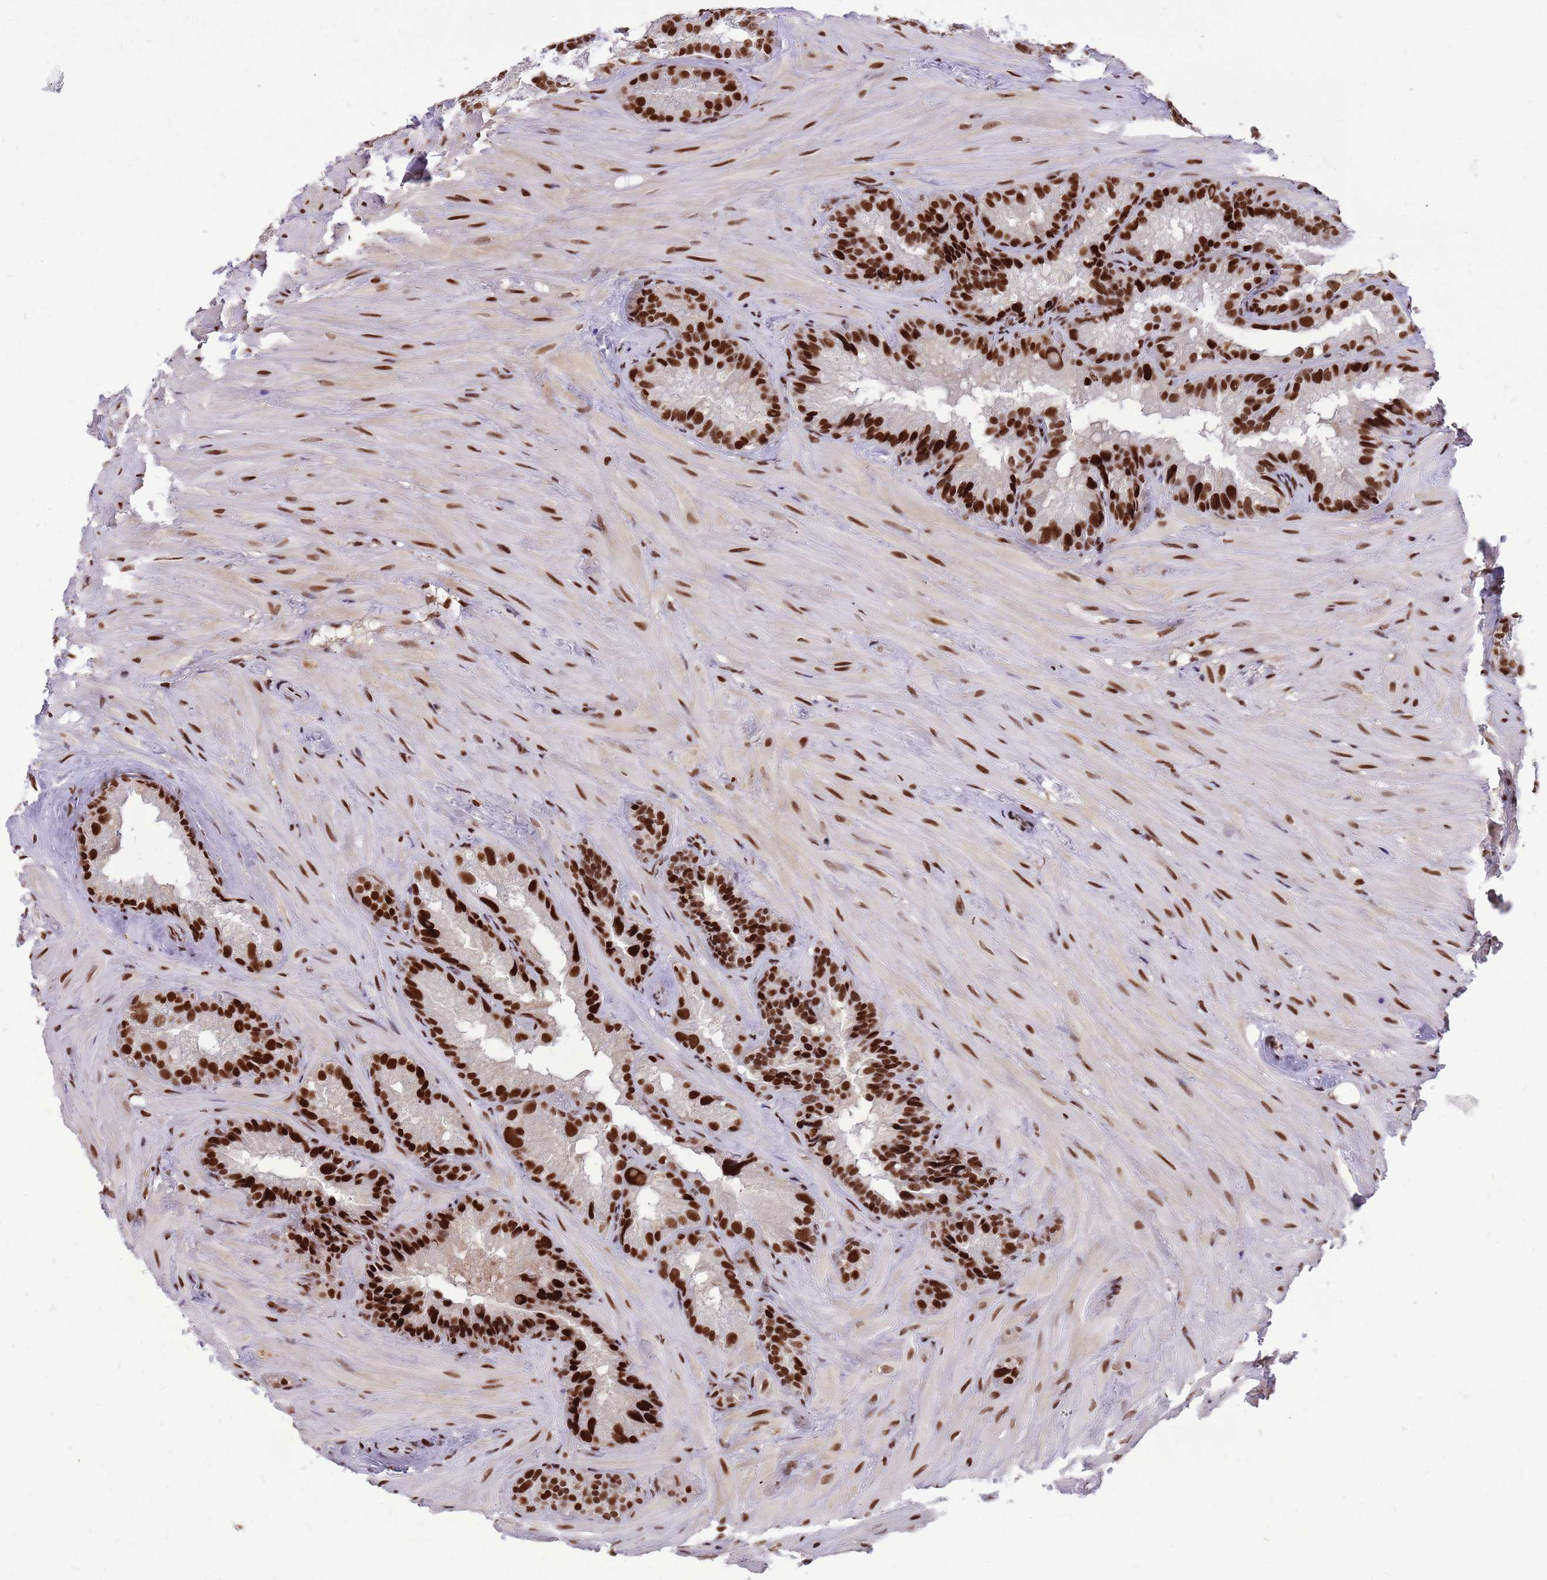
{"staining": {"intensity": "strong", "quantity": ">75%", "location": "nuclear"}, "tissue": "seminal vesicle", "cell_type": "Glandular cells", "image_type": "normal", "snomed": [{"axis": "morphology", "description": "Normal tissue, NOS"}, {"axis": "topography", "description": "Prostate"}, {"axis": "topography", "description": "Seminal veicle"}], "caption": "Glandular cells reveal high levels of strong nuclear expression in about >75% of cells in benign human seminal vesicle.", "gene": "WASHC4", "patient": {"sex": "male", "age": 68}}